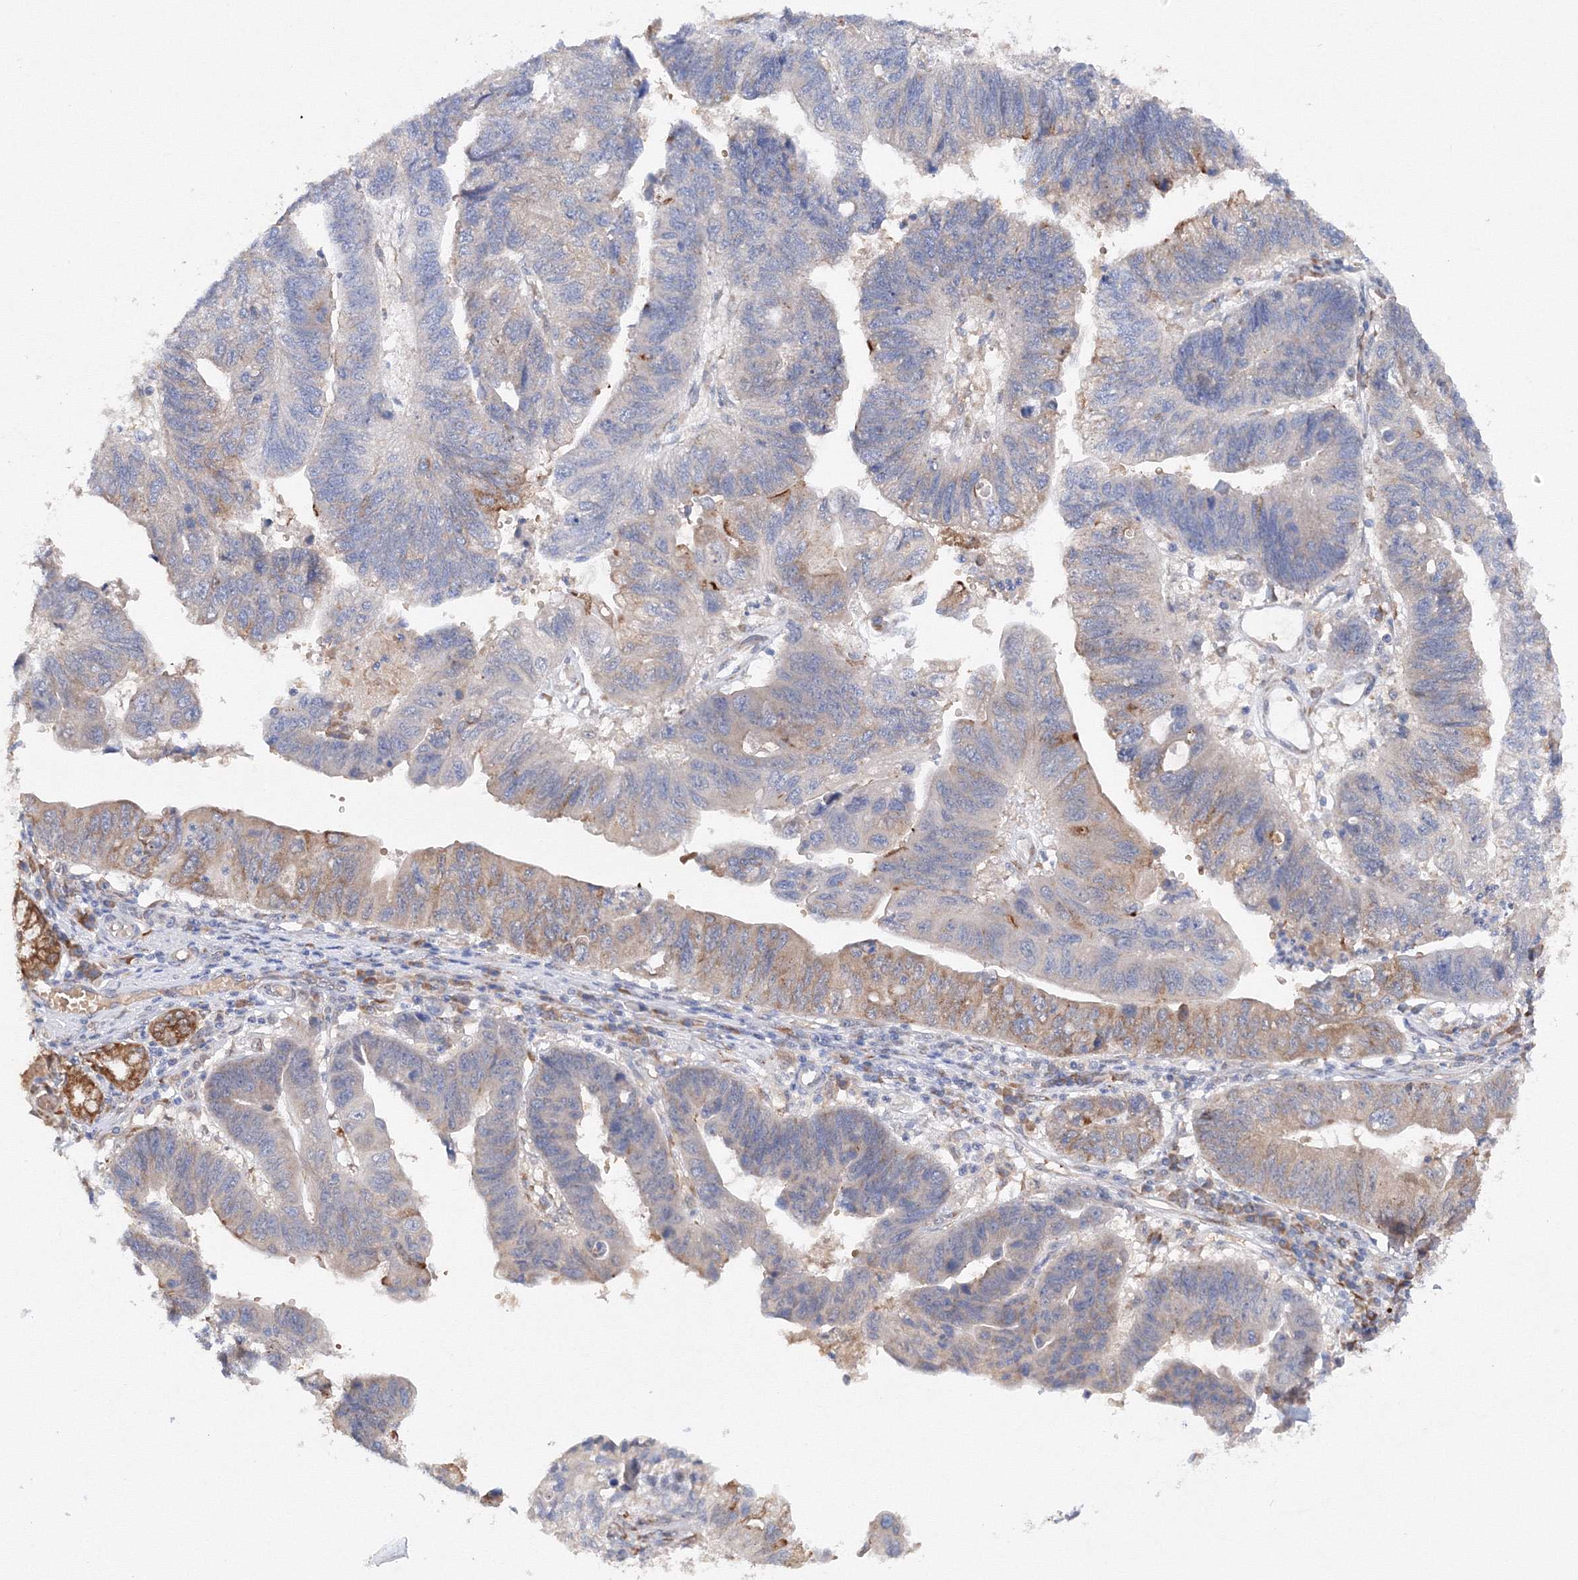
{"staining": {"intensity": "moderate", "quantity": "<25%", "location": "cytoplasmic/membranous"}, "tissue": "stomach cancer", "cell_type": "Tumor cells", "image_type": "cancer", "snomed": [{"axis": "morphology", "description": "Adenocarcinoma, NOS"}, {"axis": "topography", "description": "Stomach"}], "caption": "Human stomach cancer (adenocarcinoma) stained for a protein (brown) exhibits moderate cytoplasmic/membranous positive positivity in about <25% of tumor cells.", "gene": "DIS3L2", "patient": {"sex": "male", "age": 59}}